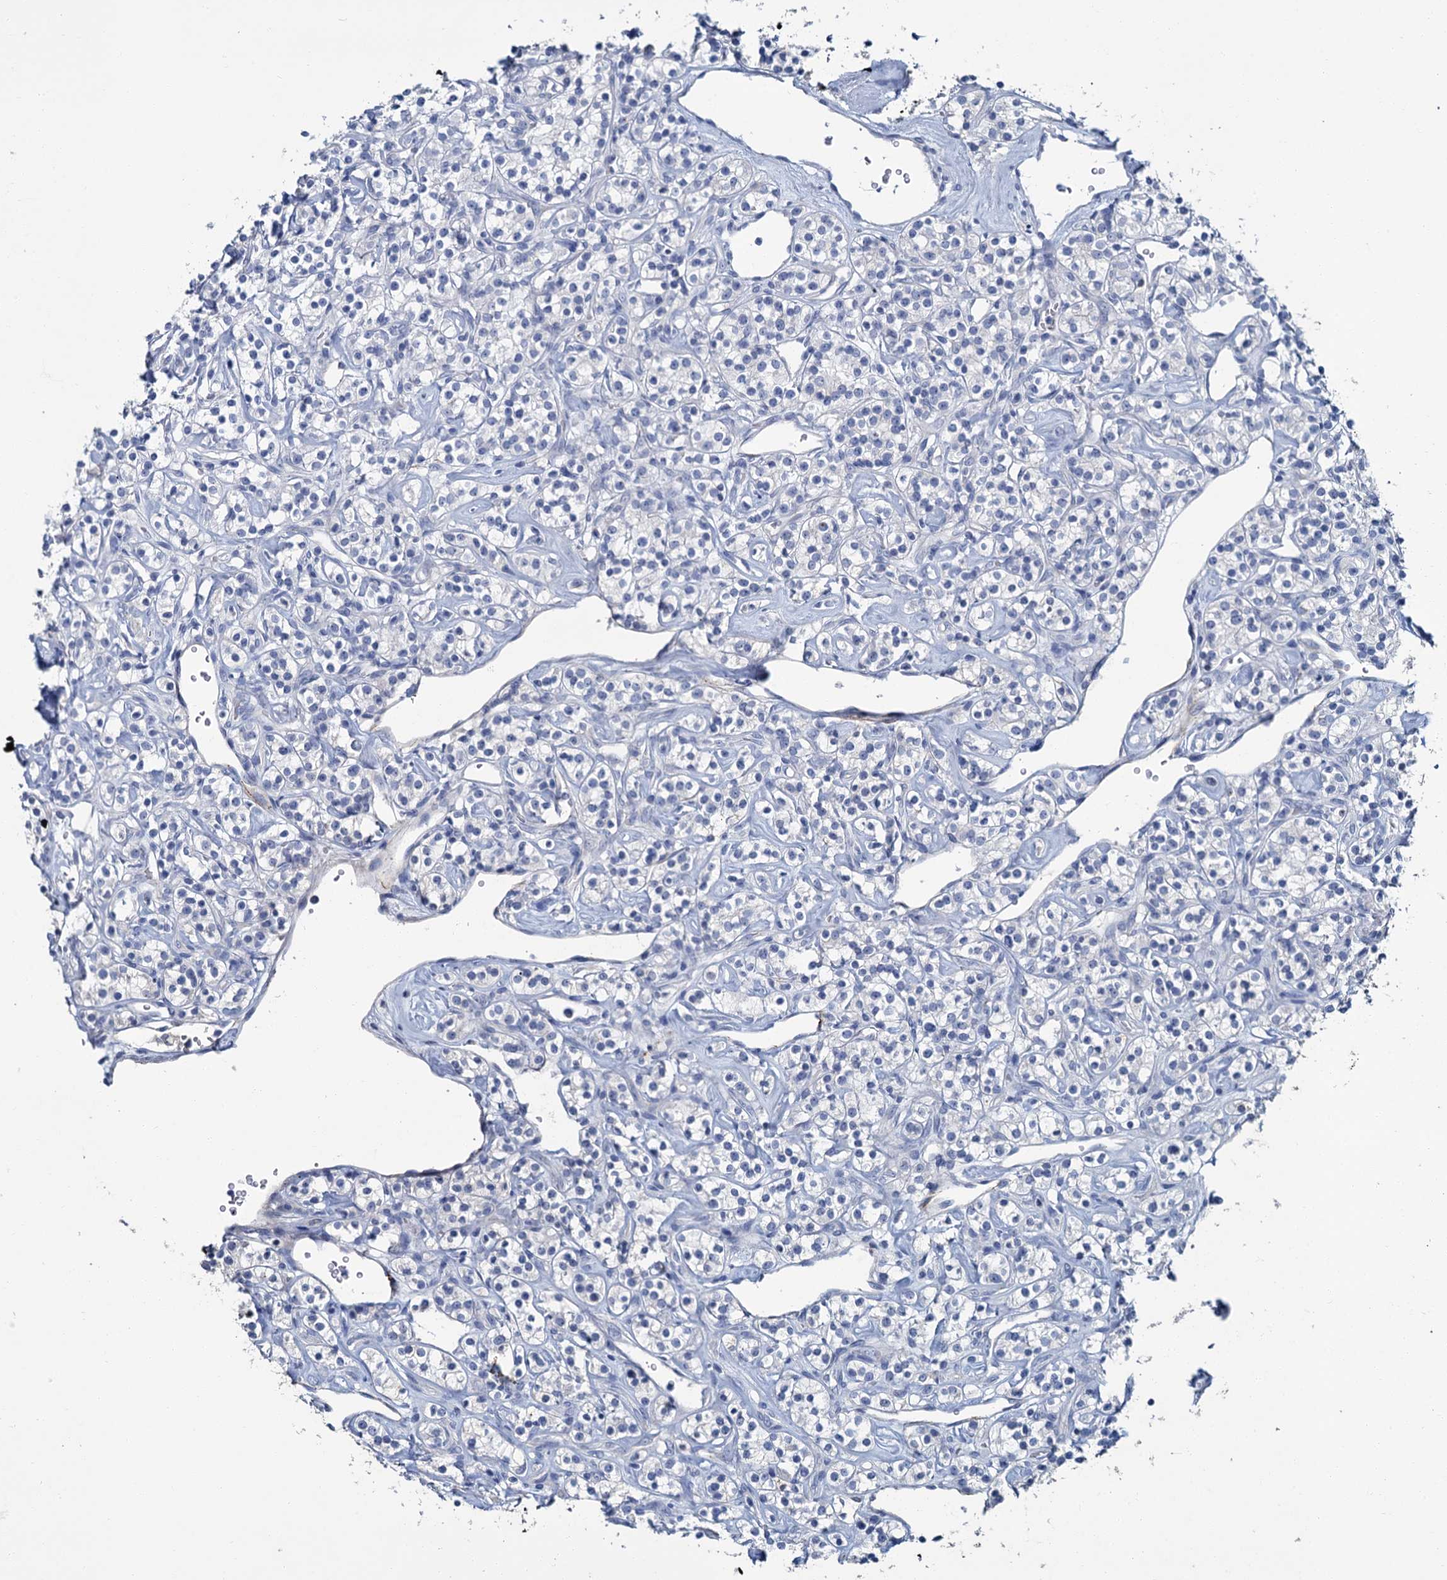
{"staining": {"intensity": "negative", "quantity": "none", "location": "none"}, "tissue": "renal cancer", "cell_type": "Tumor cells", "image_type": "cancer", "snomed": [{"axis": "morphology", "description": "Adenocarcinoma, NOS"}, {"axis": "topography", "description": "Kidney"}], "caption": "A micrograph of human renal adenocarcinoma is negative for staining in tumor cells.", "gene": "SNCB", "patient": {"sex": "male", "age": 77}}